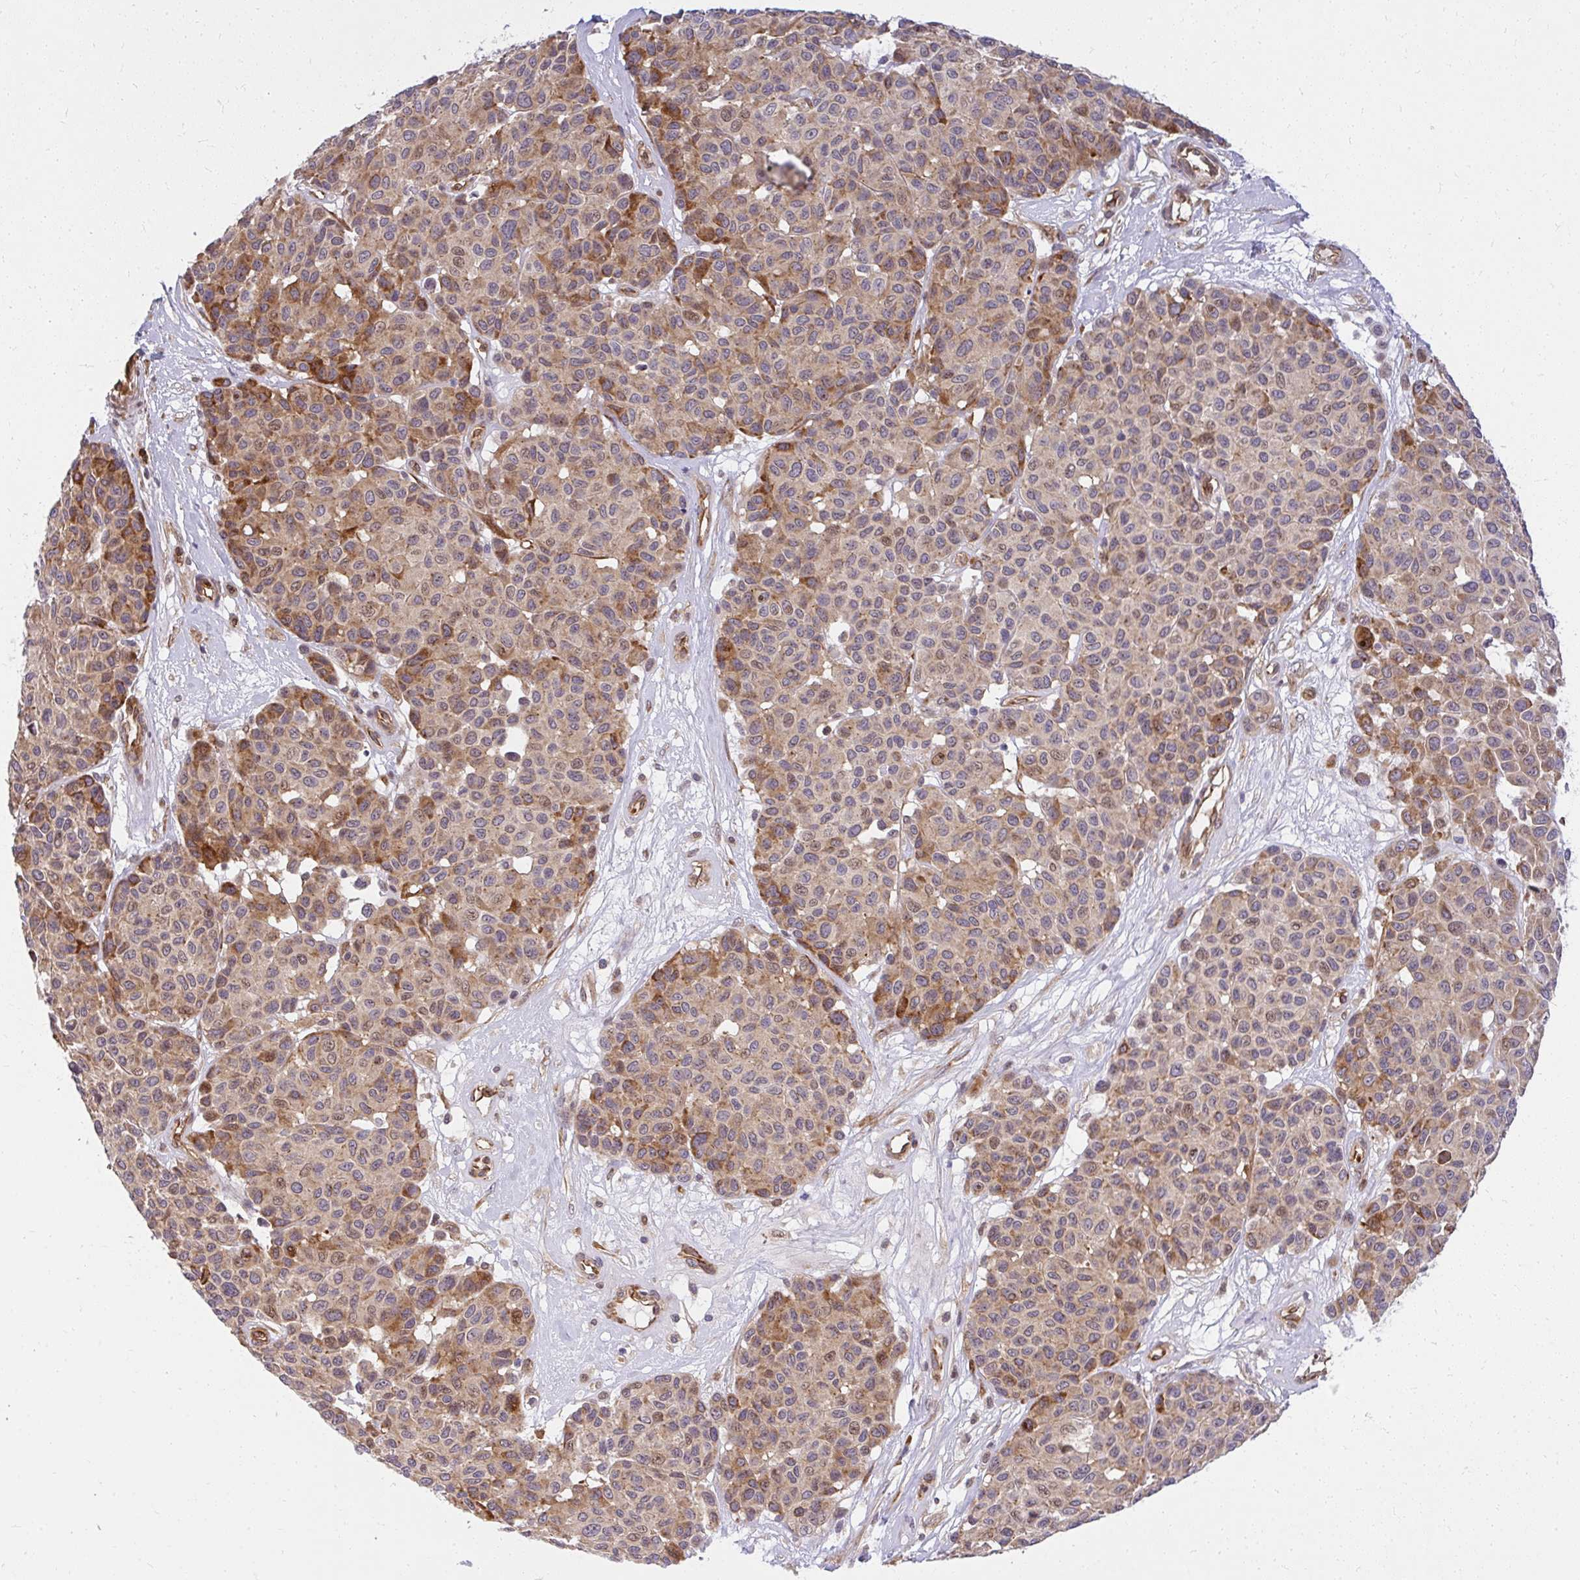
{"staining": {"intensity": "moderate", "quantity": "25%-75%", "location": "cytoplasmic/membranous"}, "tissue": "melanoma", "cell_type": "Tumor cells", "image_type": "cancer", "snomed": [{"axis": "morphology", "description": "Malignant melanoma, NOS"}, {"axis": "topography", "description": "Skin"}], "caption": "There is medium levels of moderate cytoplasmic/membranous staining in tumor cells of malignant melanoma, as demonstrated by immunohistochemical staining (brown color).", "gene": "RSKR", "patient": {"sex": "female", "age": 66}}